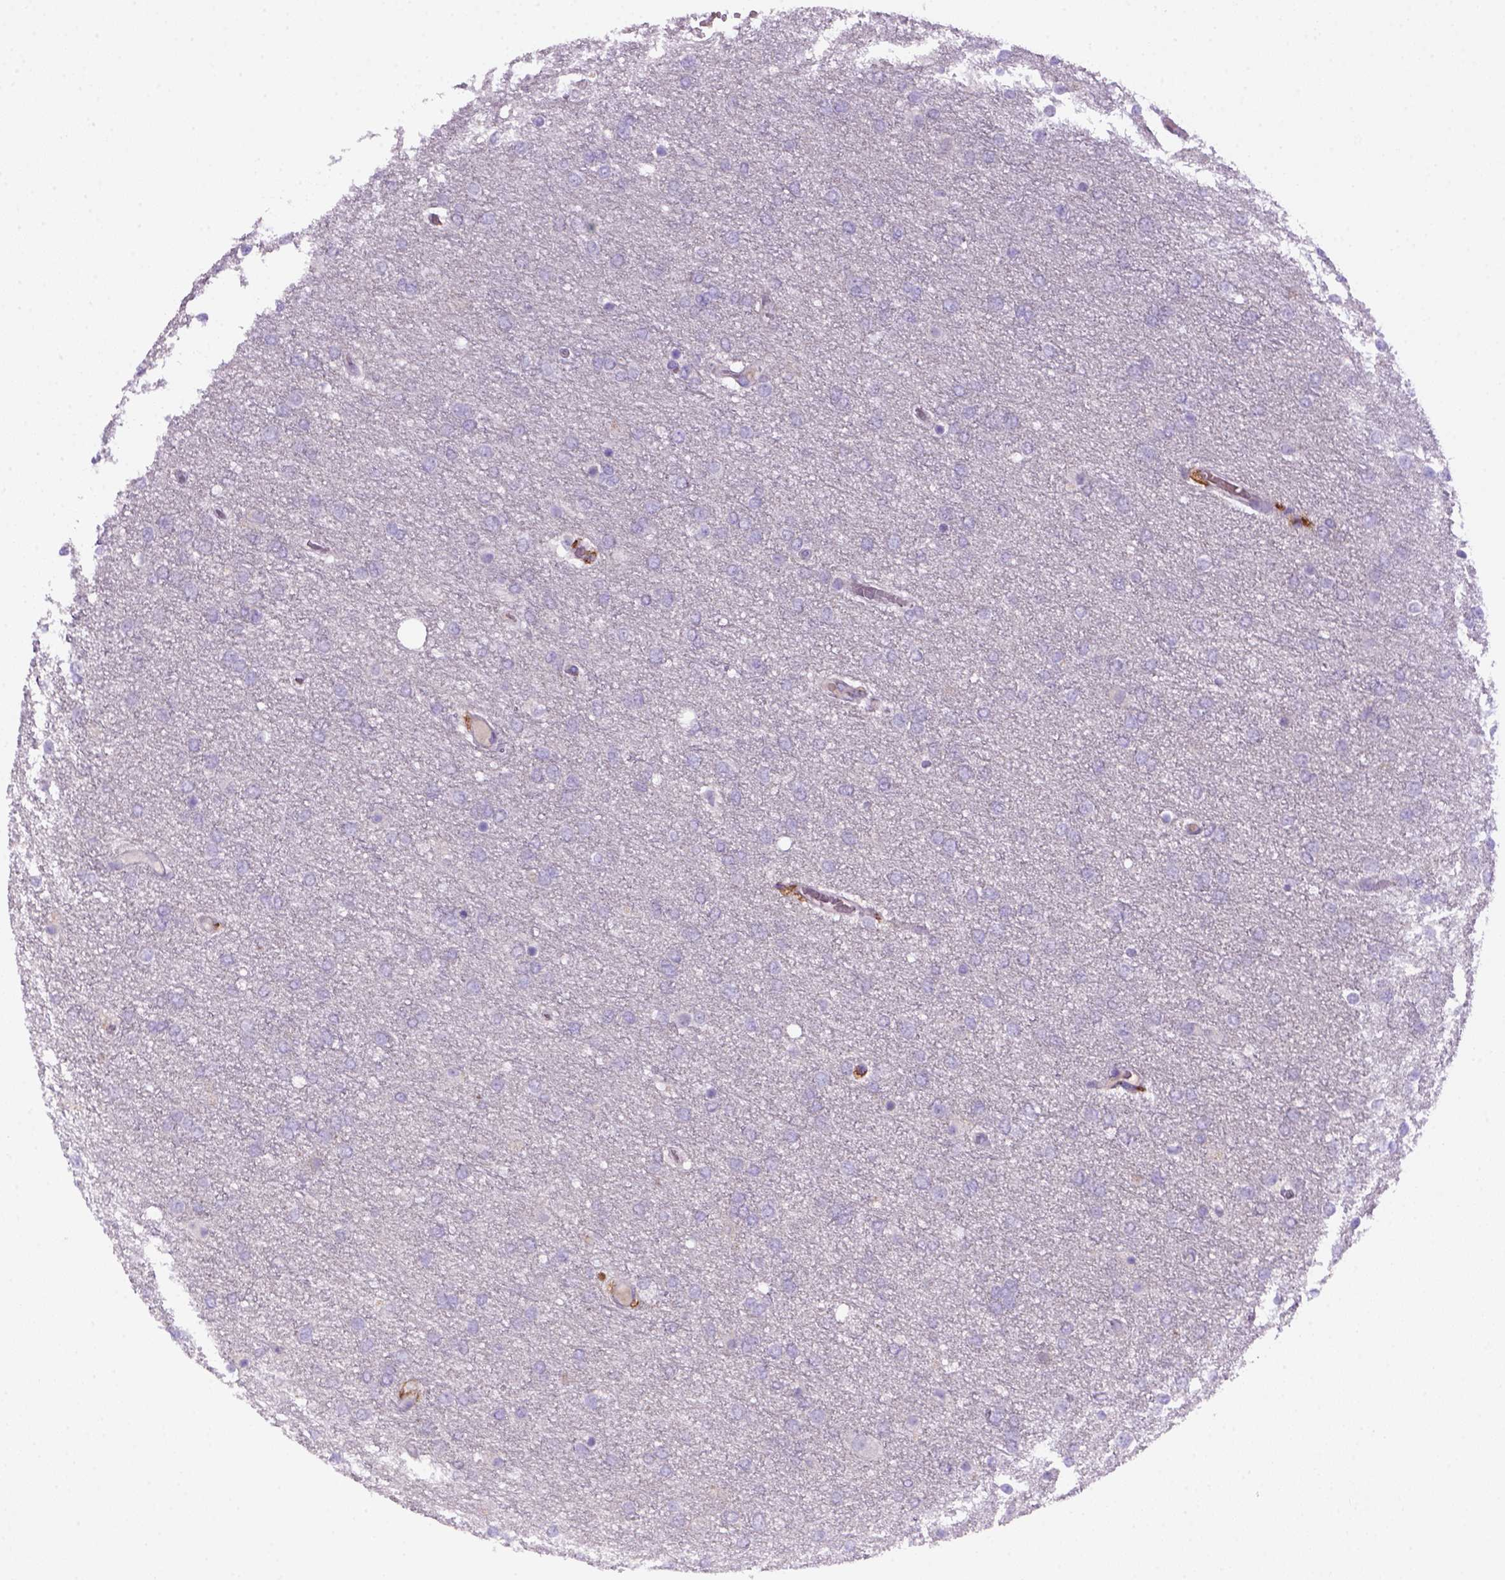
{"staining": {"intensity": "negative", "quantity": "none", "location": "none"}, "tissue": "glioma", "cell_type": "Tumor cells", "image_type": "cancer", "snomed": [{"axis": "morphology", "description": "Glioma, malignant, High grade"}, {"axis": "topography", "description": "Brain"}], "caption": "Immunohistochemistry photomicrograph of human glioma stained for a protein (brown), which exhibits no staining in tumor cells.", "gene": "CD14", "patient": {"sex": "female", "age": 61}}